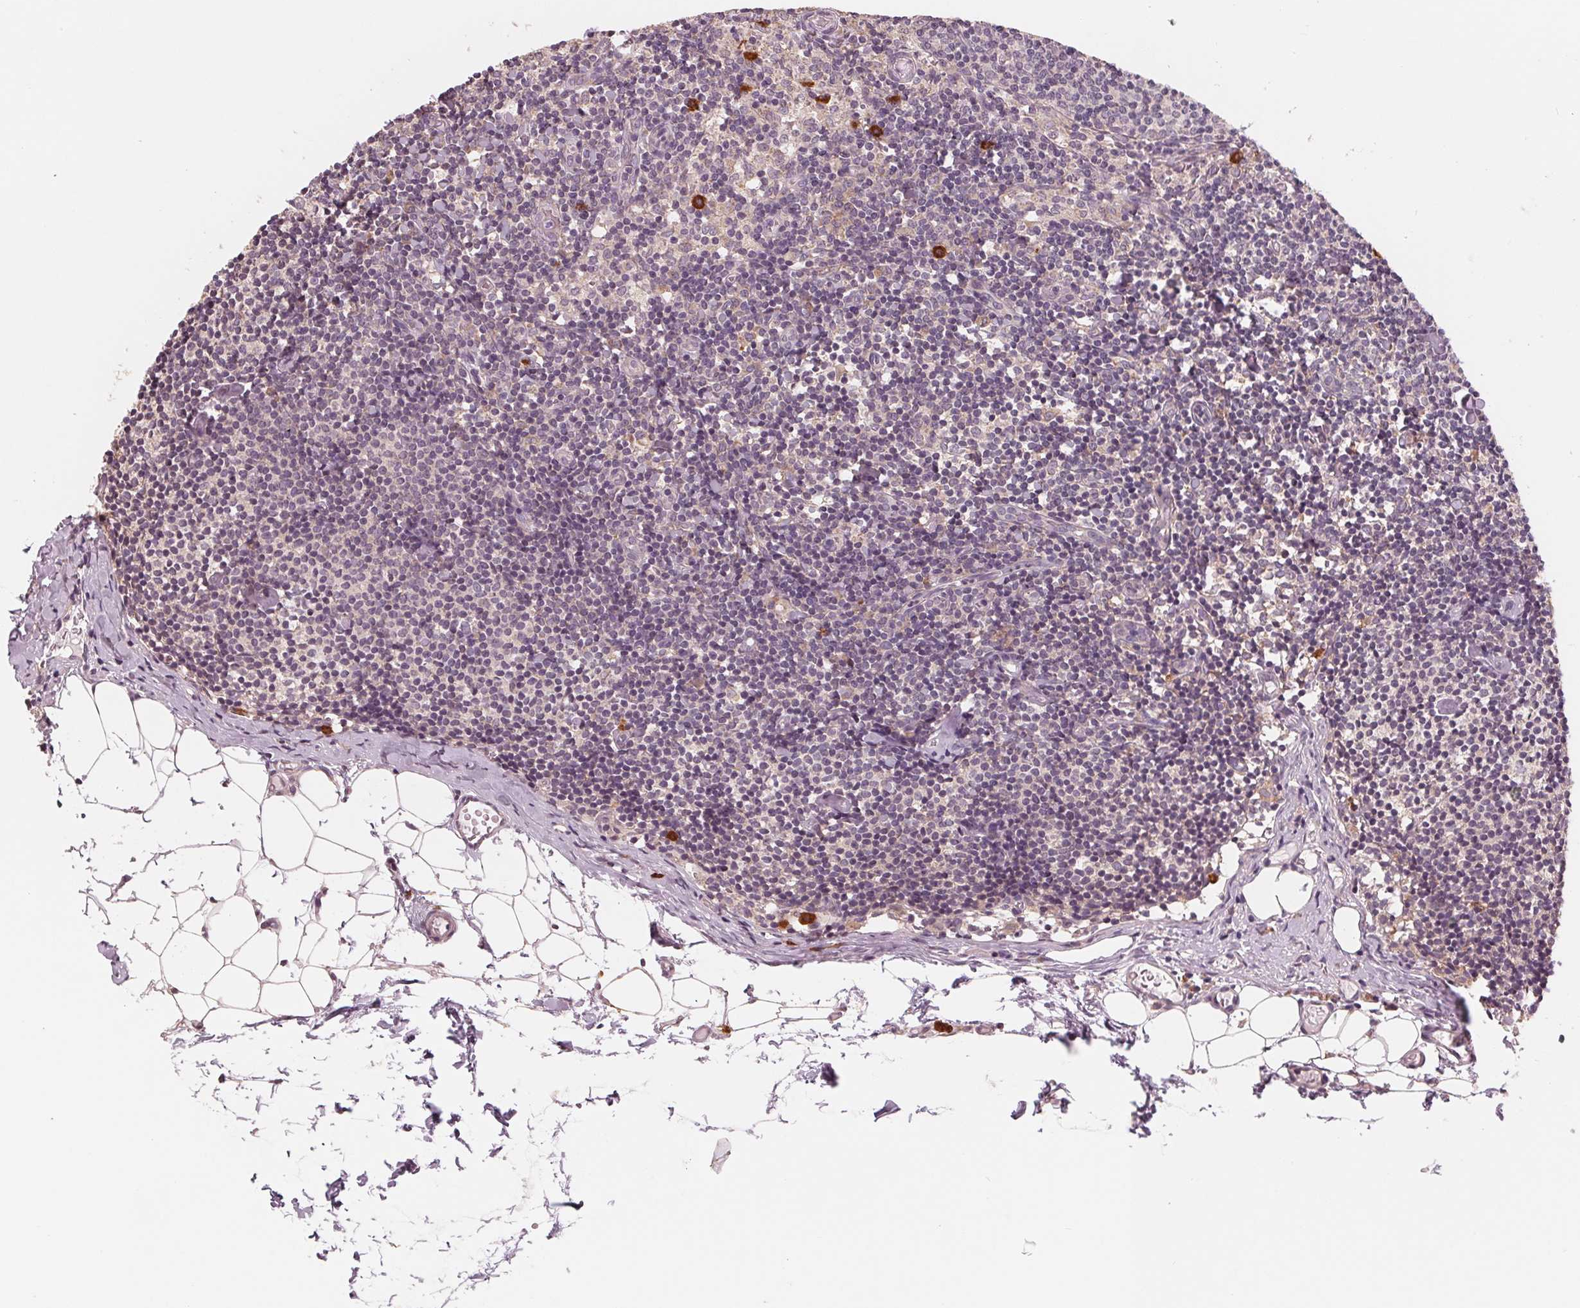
{"staining": {"intensity": "weak", "quantity": "<25%", "location": "cytoplasmic/membranous"}, "tissue": "lymph node", "cell_type": "Germinal center cells", "image_type": "normal", "snomed": [{"axis": "morphology", "description": "Normal tissue, NOS"}, {"axis": "topography", "description": "Lymph node"}], "caption": "Immunohistochemistry histopathology image of benign lymph node: human lymph node stained with DAB (3,3'-diaminobenzidine) shows no significant protein staining in germinal center cells.", "gene": "GIGYF2", "patient": {"sex": "female", "age": 41}}